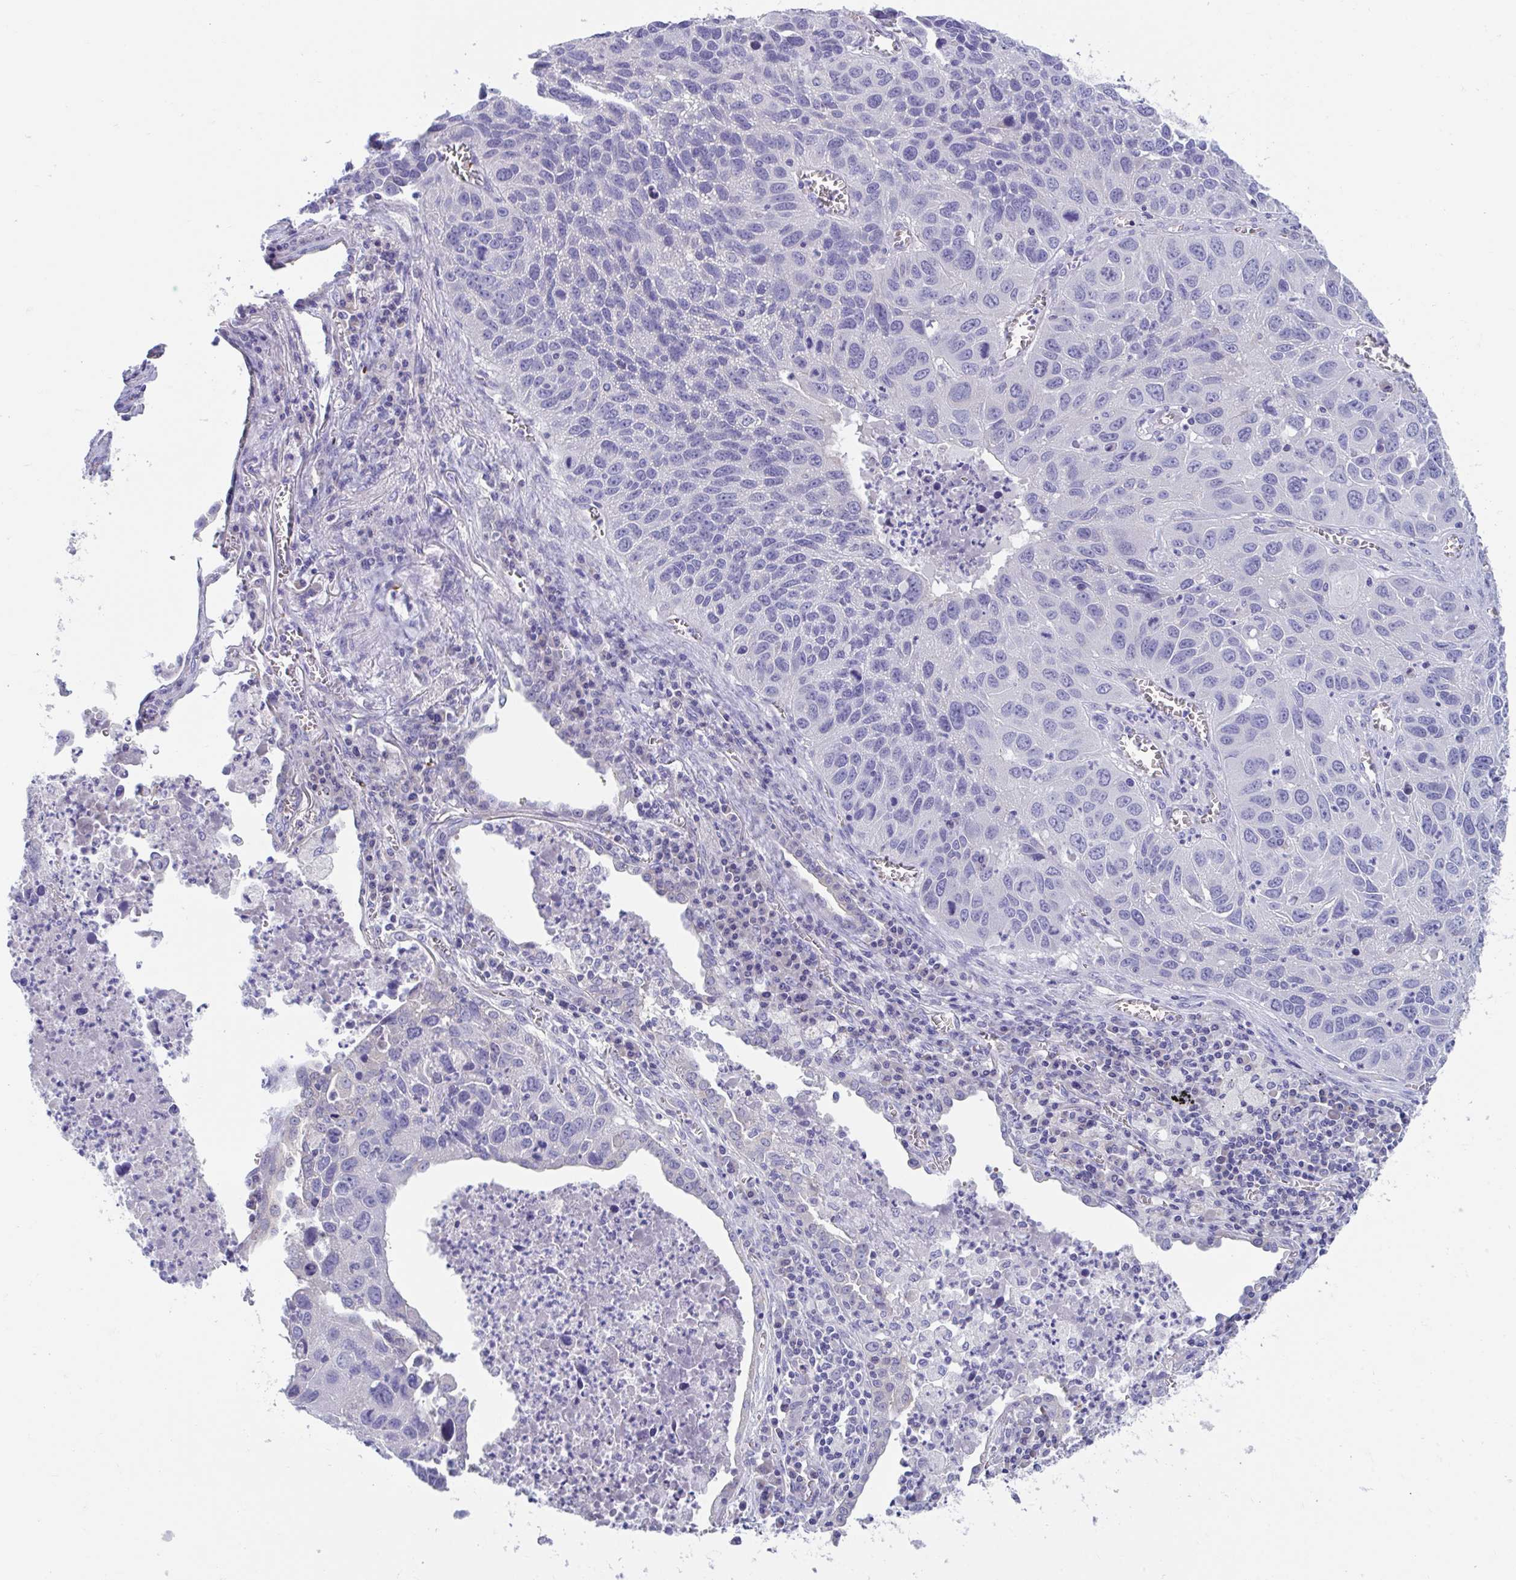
{"staining": {"intensity": "negative", "quantity": "none", "location": "none"}, "tissue": "lung cancer", "cell_type": "Tumor cells", "image_type": "cancer", "snomed": [{"axis": "morphology", "description": "Squamous cell carcinoma, NOS"}, {"axis": "topography", "description": "Lung"}], "caption": "Immunohistochemistry image of human lung cancer stained for a protein (brown), which exhibits no expression in tumor cells.", "gene": "TTC30B", "patient": {"sex": "female", "age": 61}}